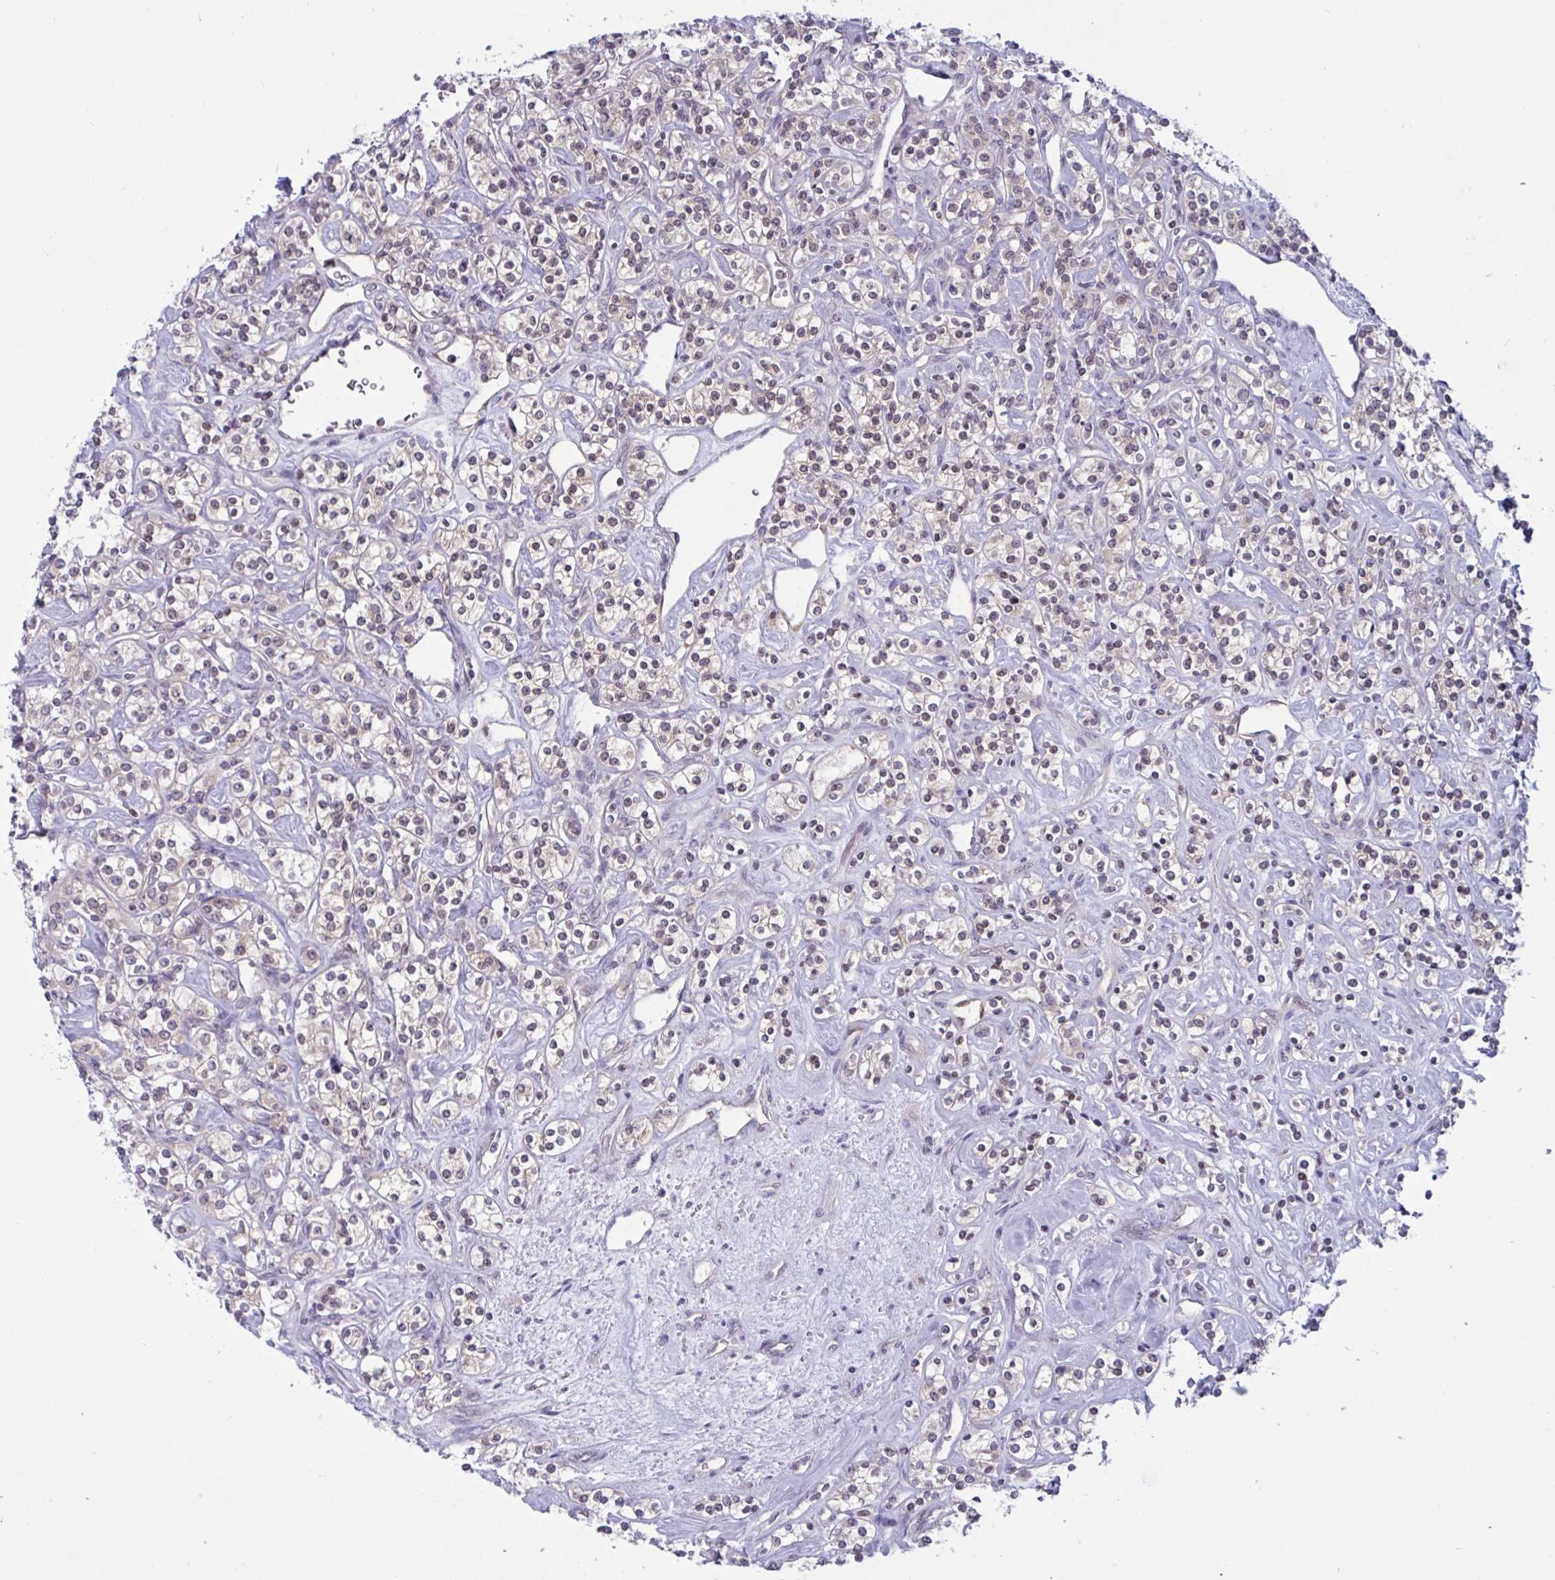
{"staining": {"intensity": "weak", "quantity": "25%-75%", "location": "nuclear"}, "tissue": "renal cancer", "cell_type": "Tumor cells", "image_type": "cancer", "snomed": [{"axis": "morphology", "description": "Adenocarcinoma, NOS"}, {"axis": "topography", "description": "Kidney"}], "caption": "Brown immunohistochemical staining in human renal adenocarcinoma shows weak nuclear staining in about 25%-75% of tumor cells. (brown staining indicates protein expression, while blue staining denotes nuclei).", "gene": "TSN", "patient": {"sex": "male", "age": 77}}